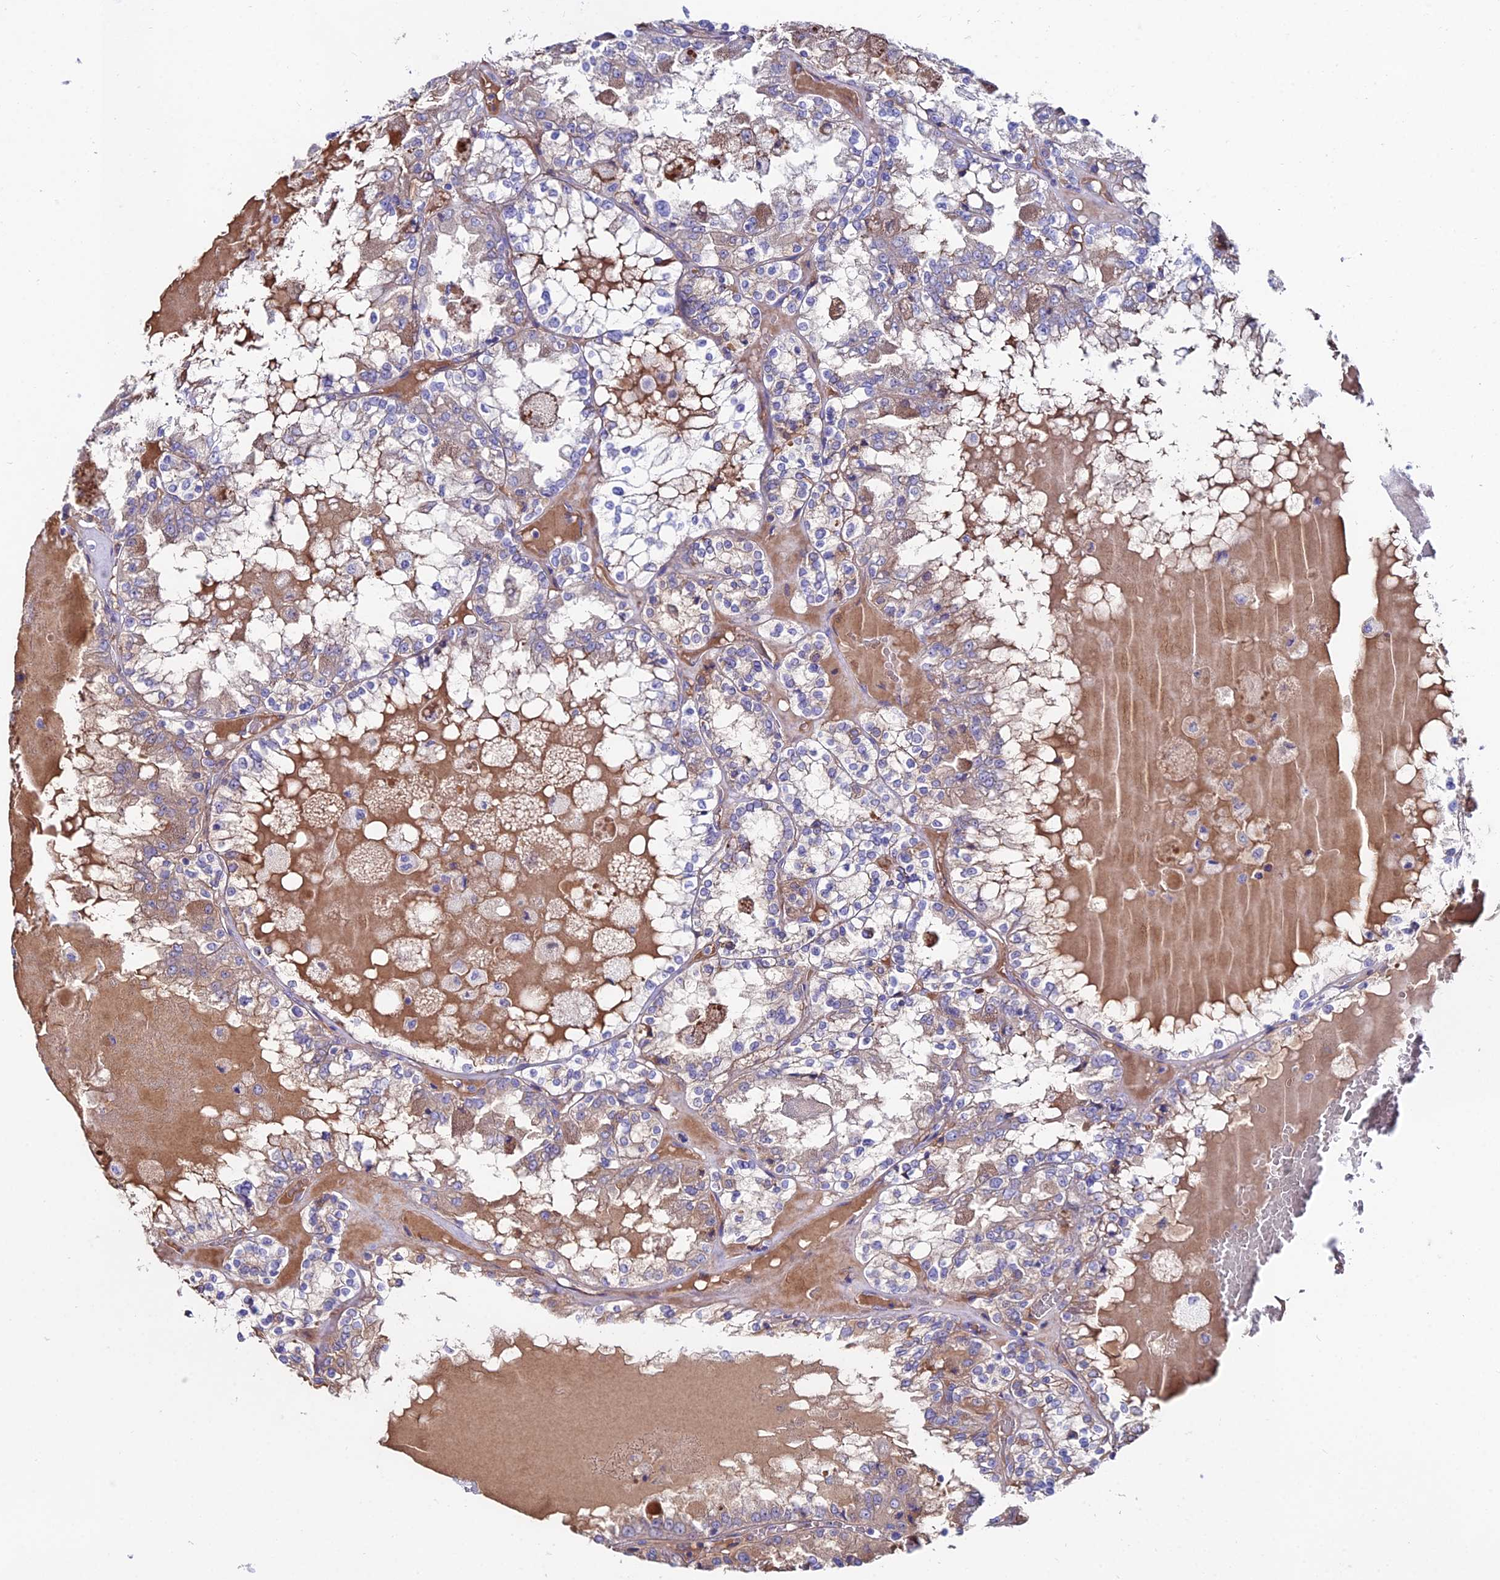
{"staining": {"intensity": "negative", "quantity": "none", "location": "none"}, "tissue": "renal cancer", "cell_type": "Tumor cells", "image_type": "cancer", "snomed": [{"axis": "morphology", "description": "Adenocarcinoma, NOS"}, {"axis": "topography", "description": "Kidney"}], "caption": "There is no significant staining in tumor cells of renal adenocarcinoma.", "gene": "SLC25A16", "patient": {"sex": "female", "age": 56}}